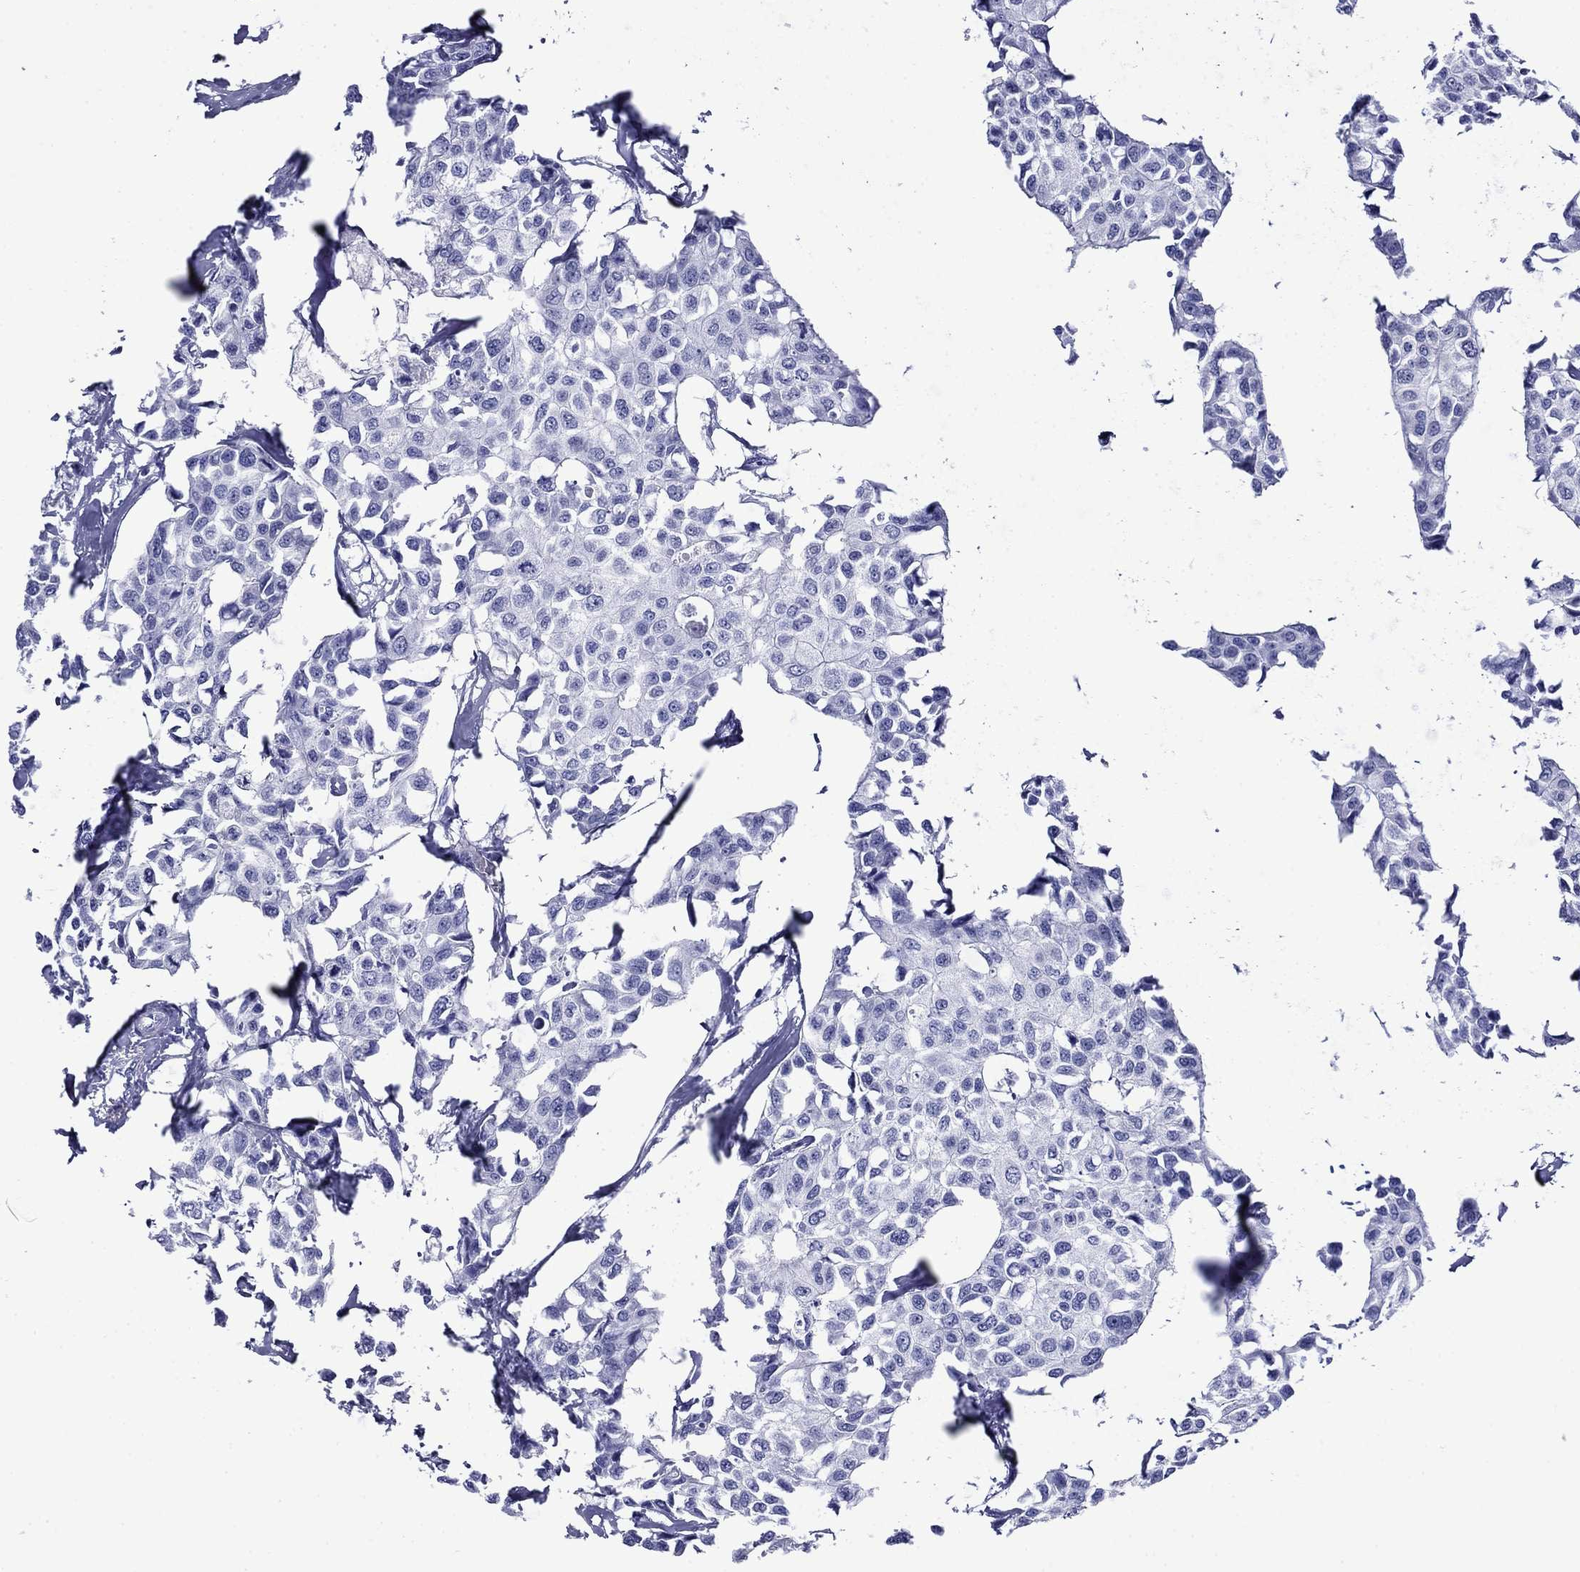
{"staining": {"intensity": "negative", "quantity": "none", "location": "none"}, "tissue": "breast cancer", "cell_type": "Tumor cells", "image_type": "cancer", "snomed": [{"axis": "morphology", "description": "Duct carcinoma"}, {"axis": "topography", "description": "Breast"}], "caption": "Immunohistochemistry histopathology image of breast cancer stained for a protein (brown), which displays no positivity in tumor cells.", "gene": "ROM1", "patient": {"sex": "female", "age": 80}}